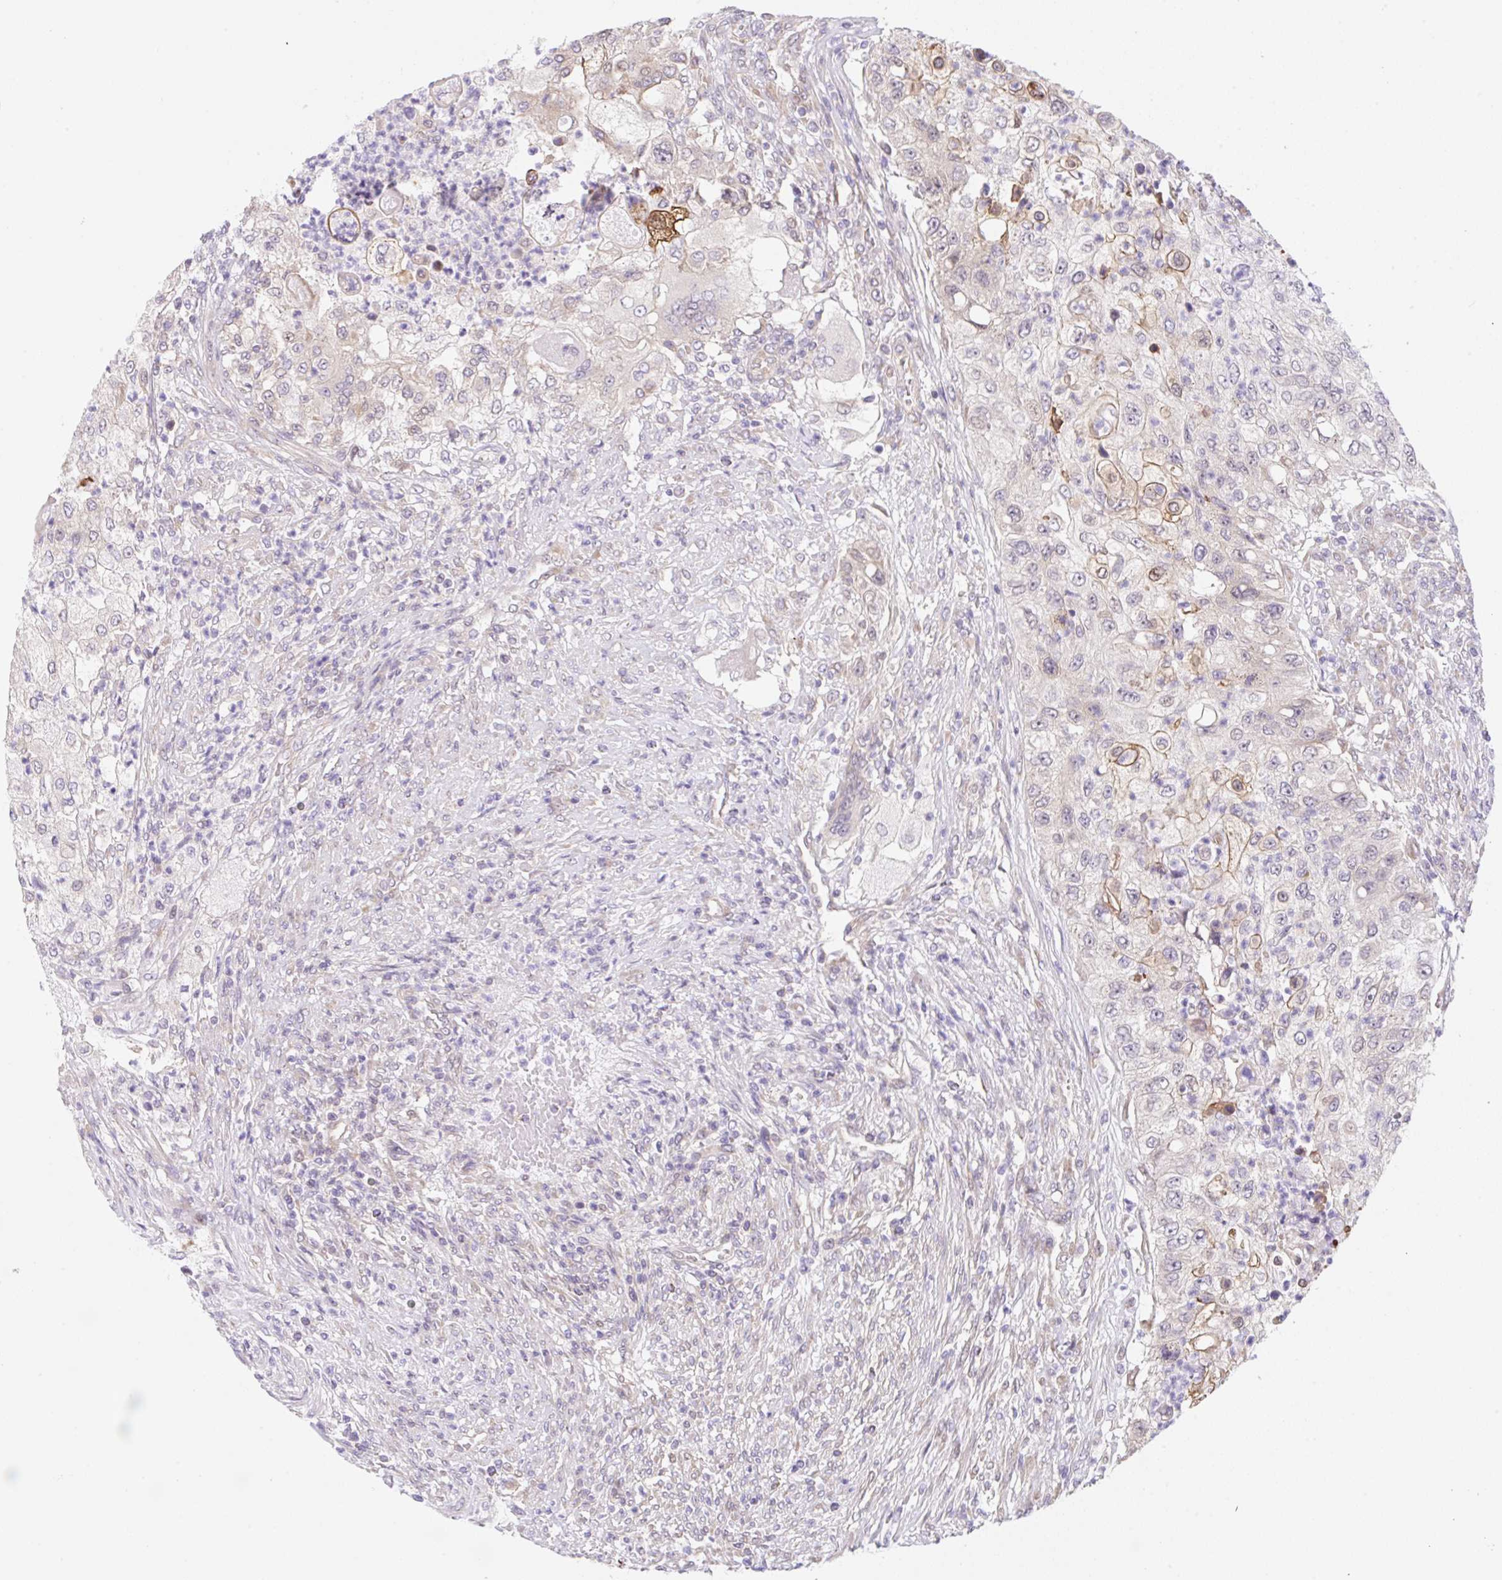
{"staining": {"intensity": "weak", "quantity": "<25%", "location": "cytoplasmic/membranous"}, "tissue": "urothelial cancer", "cell_type": "Tumor cells", "image_type": "cancer", "snomed": [{"axis": "morphology", "description": "Urothelial carcinoma, High grade"}, {"axis": "topography", "description": "Urinary bladder"}], "caption": "Immunohistochemistry image of human urothelial carcinoma (high-grade) stained for a protein (brown), which exhibits no positivity in tumor cells.", "gene": "TBPL2", "patient": {"sex": "female", "age": 60}}